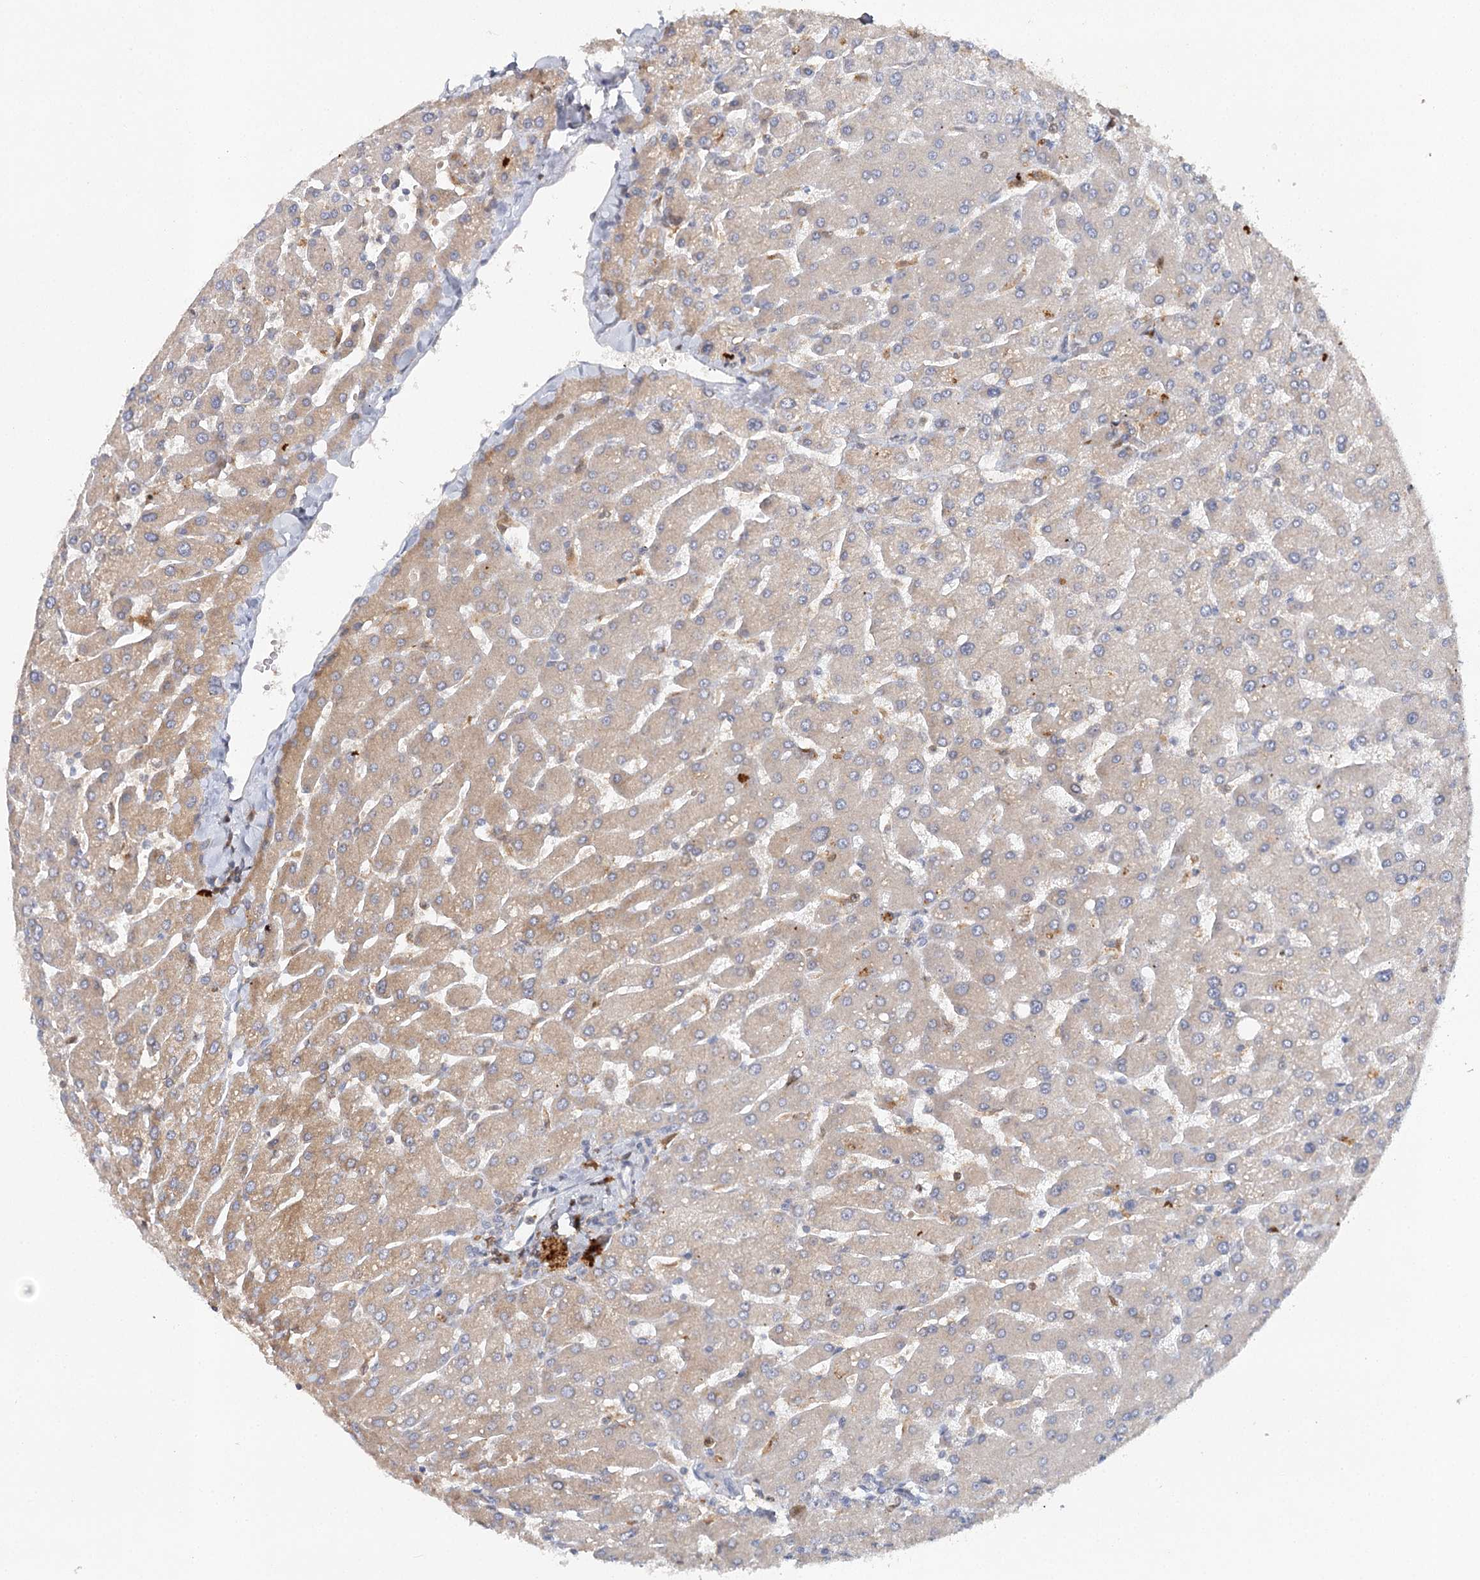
{"staining": {"intensity": "weak", "quantity": "25%-75%", "location": "cytoplasmic/membranous"}, "tissue": "liver", "cell_type": "Cholangiocytes", "image_type": "normal", "snomed": [{"axis": "morphology", "description": "Normal tissue, NOS"}, {"axis": "topography", "description": "Liver"}], "caption": "Protein expression by immunohistochemistry displays weak cytoplasmic/membranous positivity in approximately 25%-75% of cholangiocytes in normal liver. The staining was performed using DAB (3,3'-diaminobenzidine) to visualize the protein expression in brown, while the nuclei were stained in blue with hematoxylin (Magnification: 20x).", "gene": "SLC41A2", "patient": {"sex": "male", "age": 55}}